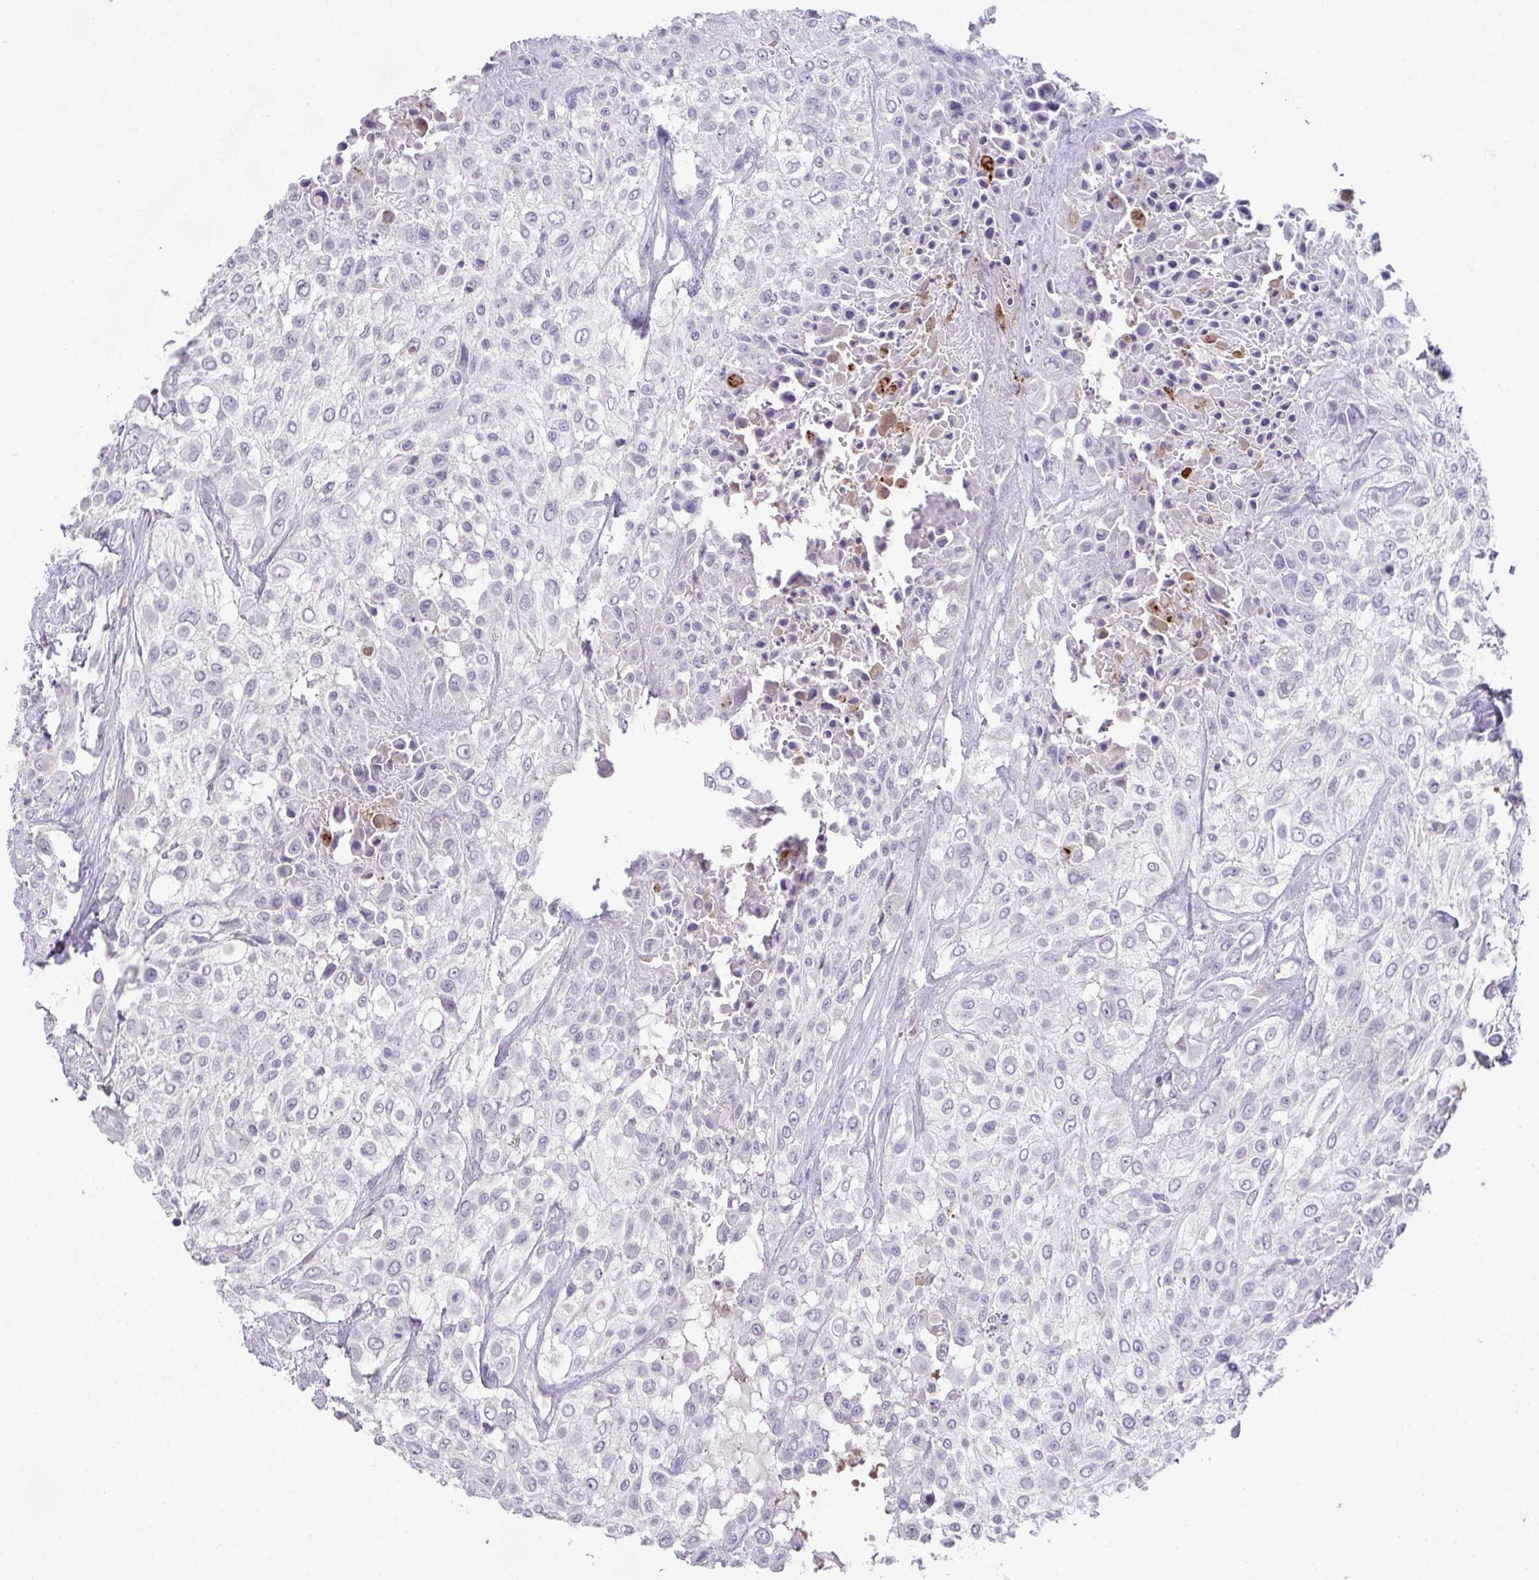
{"staining": {"intensity": "negative", "quantity": "none", "location": "none"}, "tissue": "urothelial cancer", "cell_type": "Tumor cells", "image_type": "cancer", "snomed": [{"axis": "morphology", "description": "Urothelial carcinoma, High grade"}, {"axis": "topography", "description": "Urinary bladder"}], "caption": "Tumor cells show no significant expression in urothelial cancer. The staining is performed using DAB (3,3'-diaminobenzidine) brown chromogen with nuclei counter-stained in using hematoxylin.", "gene": "ADAM21", "patient": {"sex": "male", "age": 57}}